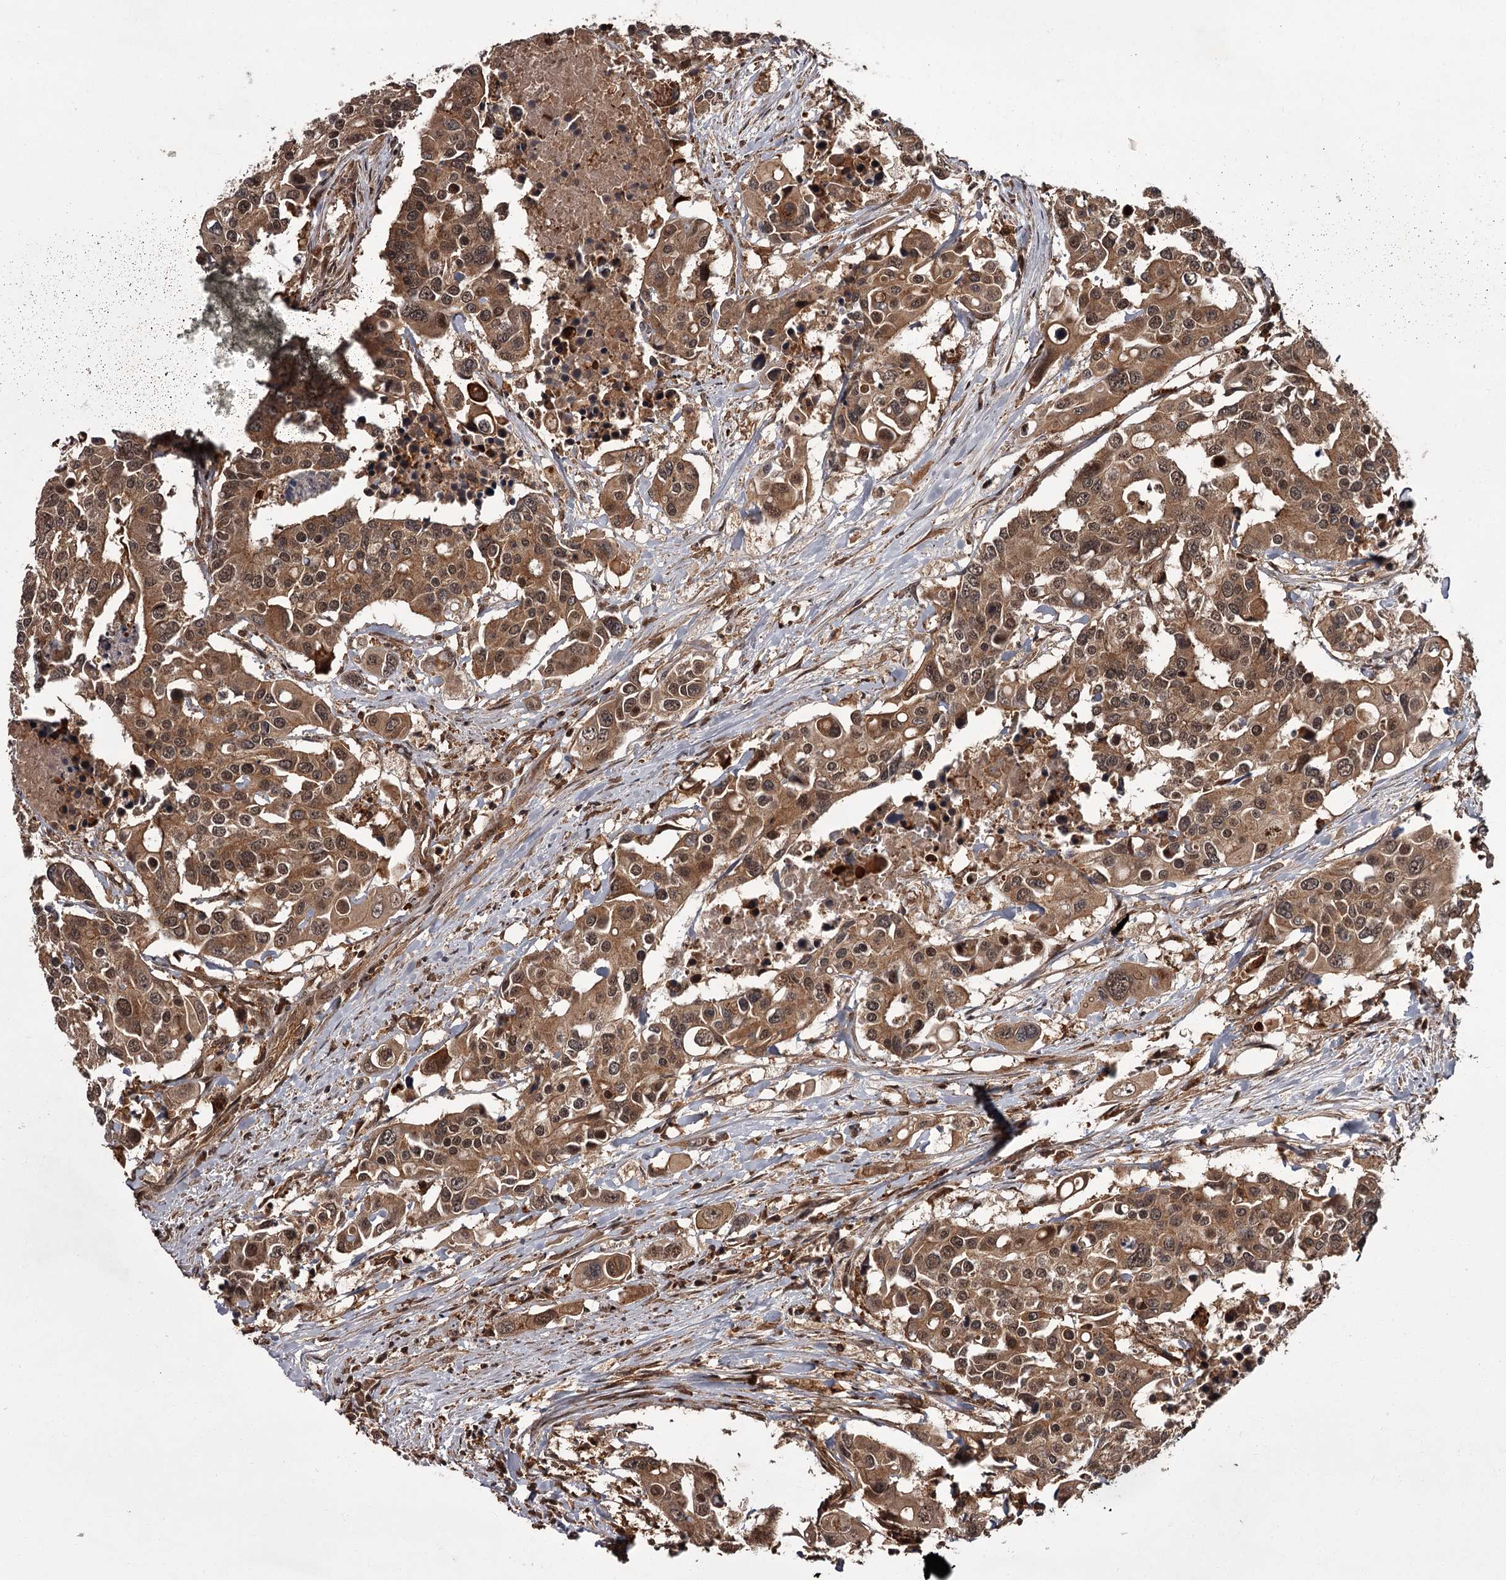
{"staining": {"intensity": "moderate", "quantity": ">75%", "location": "cytoplasmic/membranous,nuclear"}, "tissue": "colorectal cancer", "cell_type": "Tumor cells", "image_type": "cancer", "snomed": [{"axis": "morphology", "description": "Adenocarcinoma, NOS"}, {"axis": "topography", "description": "Colon"}], "caption": "Colorectal adenocarcinoma was stained to show a protein in brown. There is medium levels of moderate cytoplasmic/membranous and nuclear positivity in about >75% of tumor cells. The protein is shown in brown color, while the nuclei are stained blue.", "gene": "TBC1D23", "patient": {"sex": "male", "age": 77}}